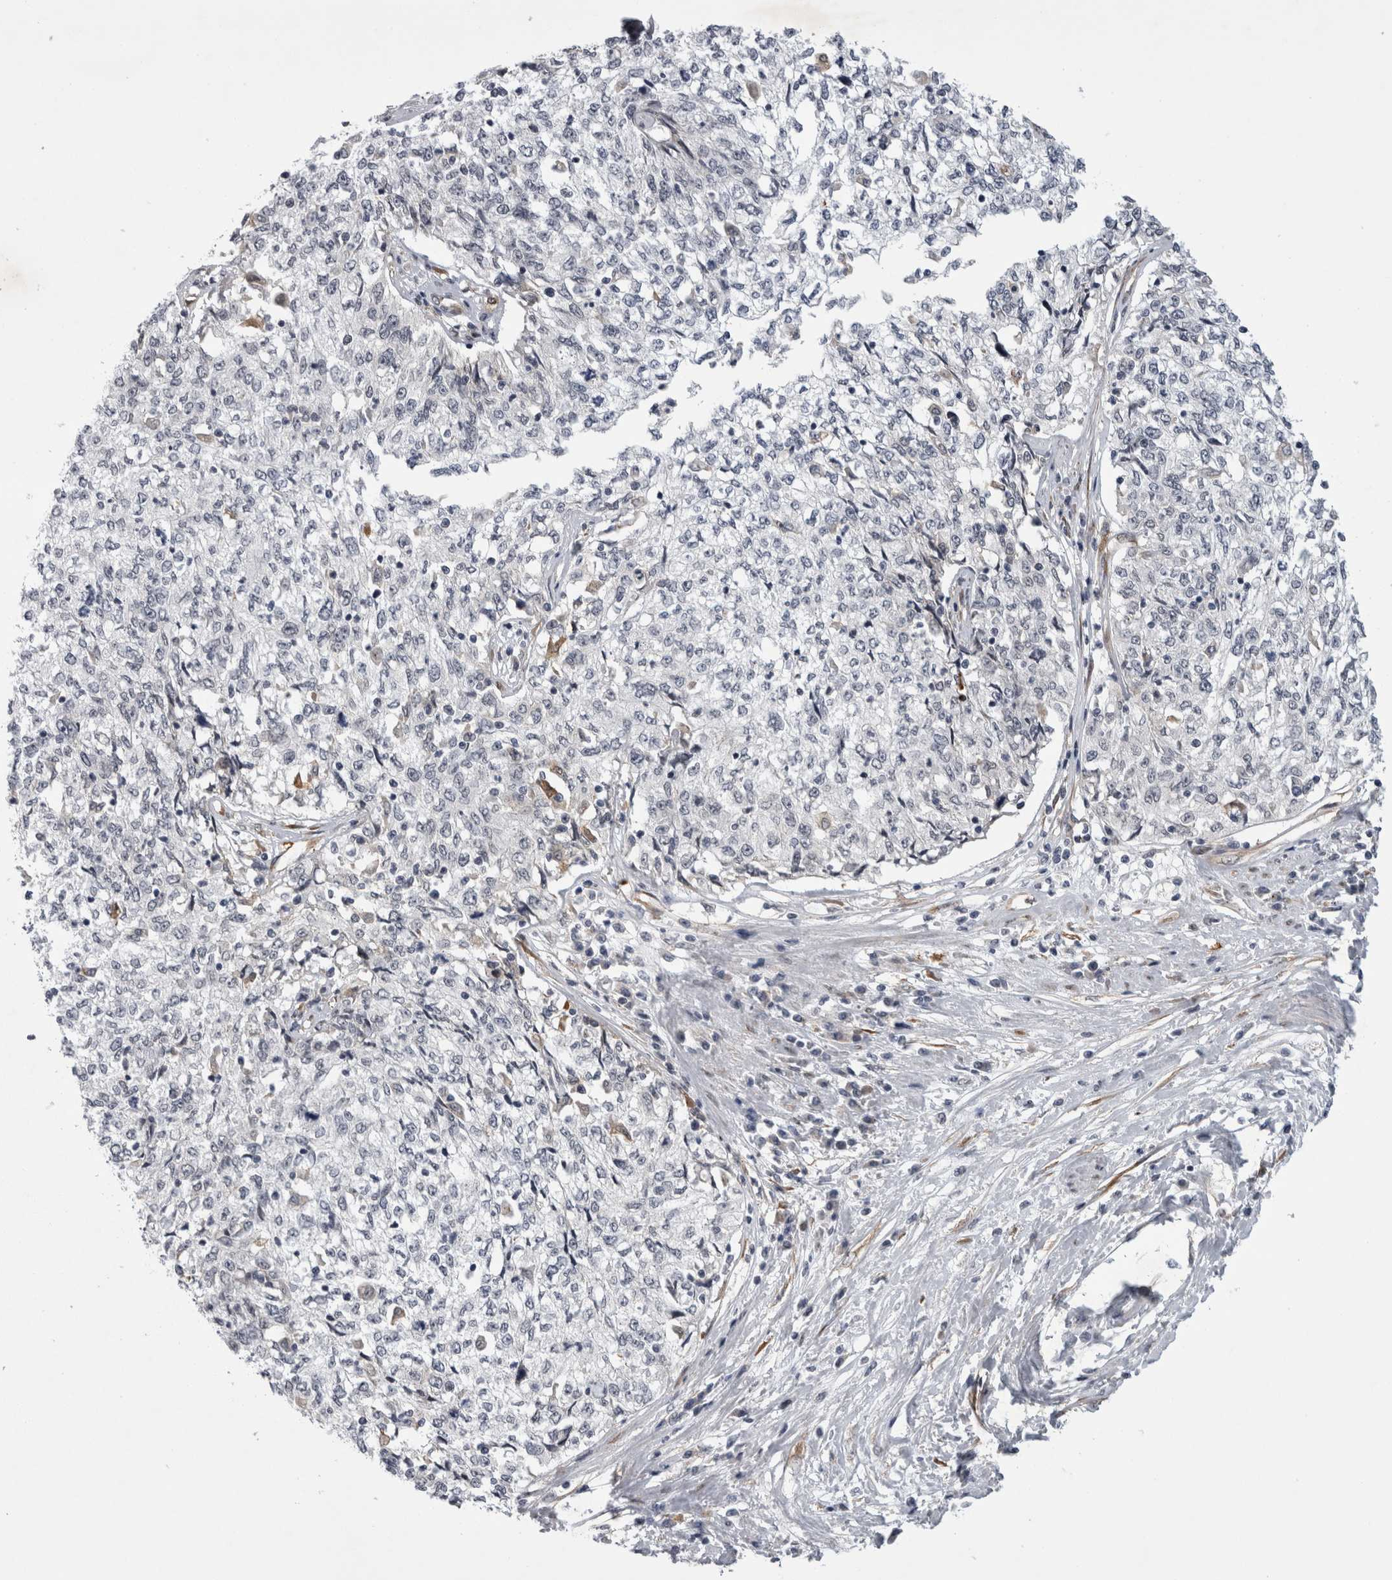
{"staining": {"intensity": "negative", "quantity": "none", "location": "none"}, "tissue": "cervical cancer", "cell_type": "Tumor cells", "image_type": "cancer", "snomed": [{"axis": "morphology", "description": "Squamous cell carcinoma, NOS"}, {"axis": "topography", "description": "Cervix"}], "caption": "This micrograph is of cervical squamous cell carcinoma stained with IHC to label a protein in brown with the nuclei are counter-stained blue. There is no positivity in tumor cells. (DAB IHC, high magnification).", "gene": "PARP11", "patient": {"sex": "female", "age": 57}}